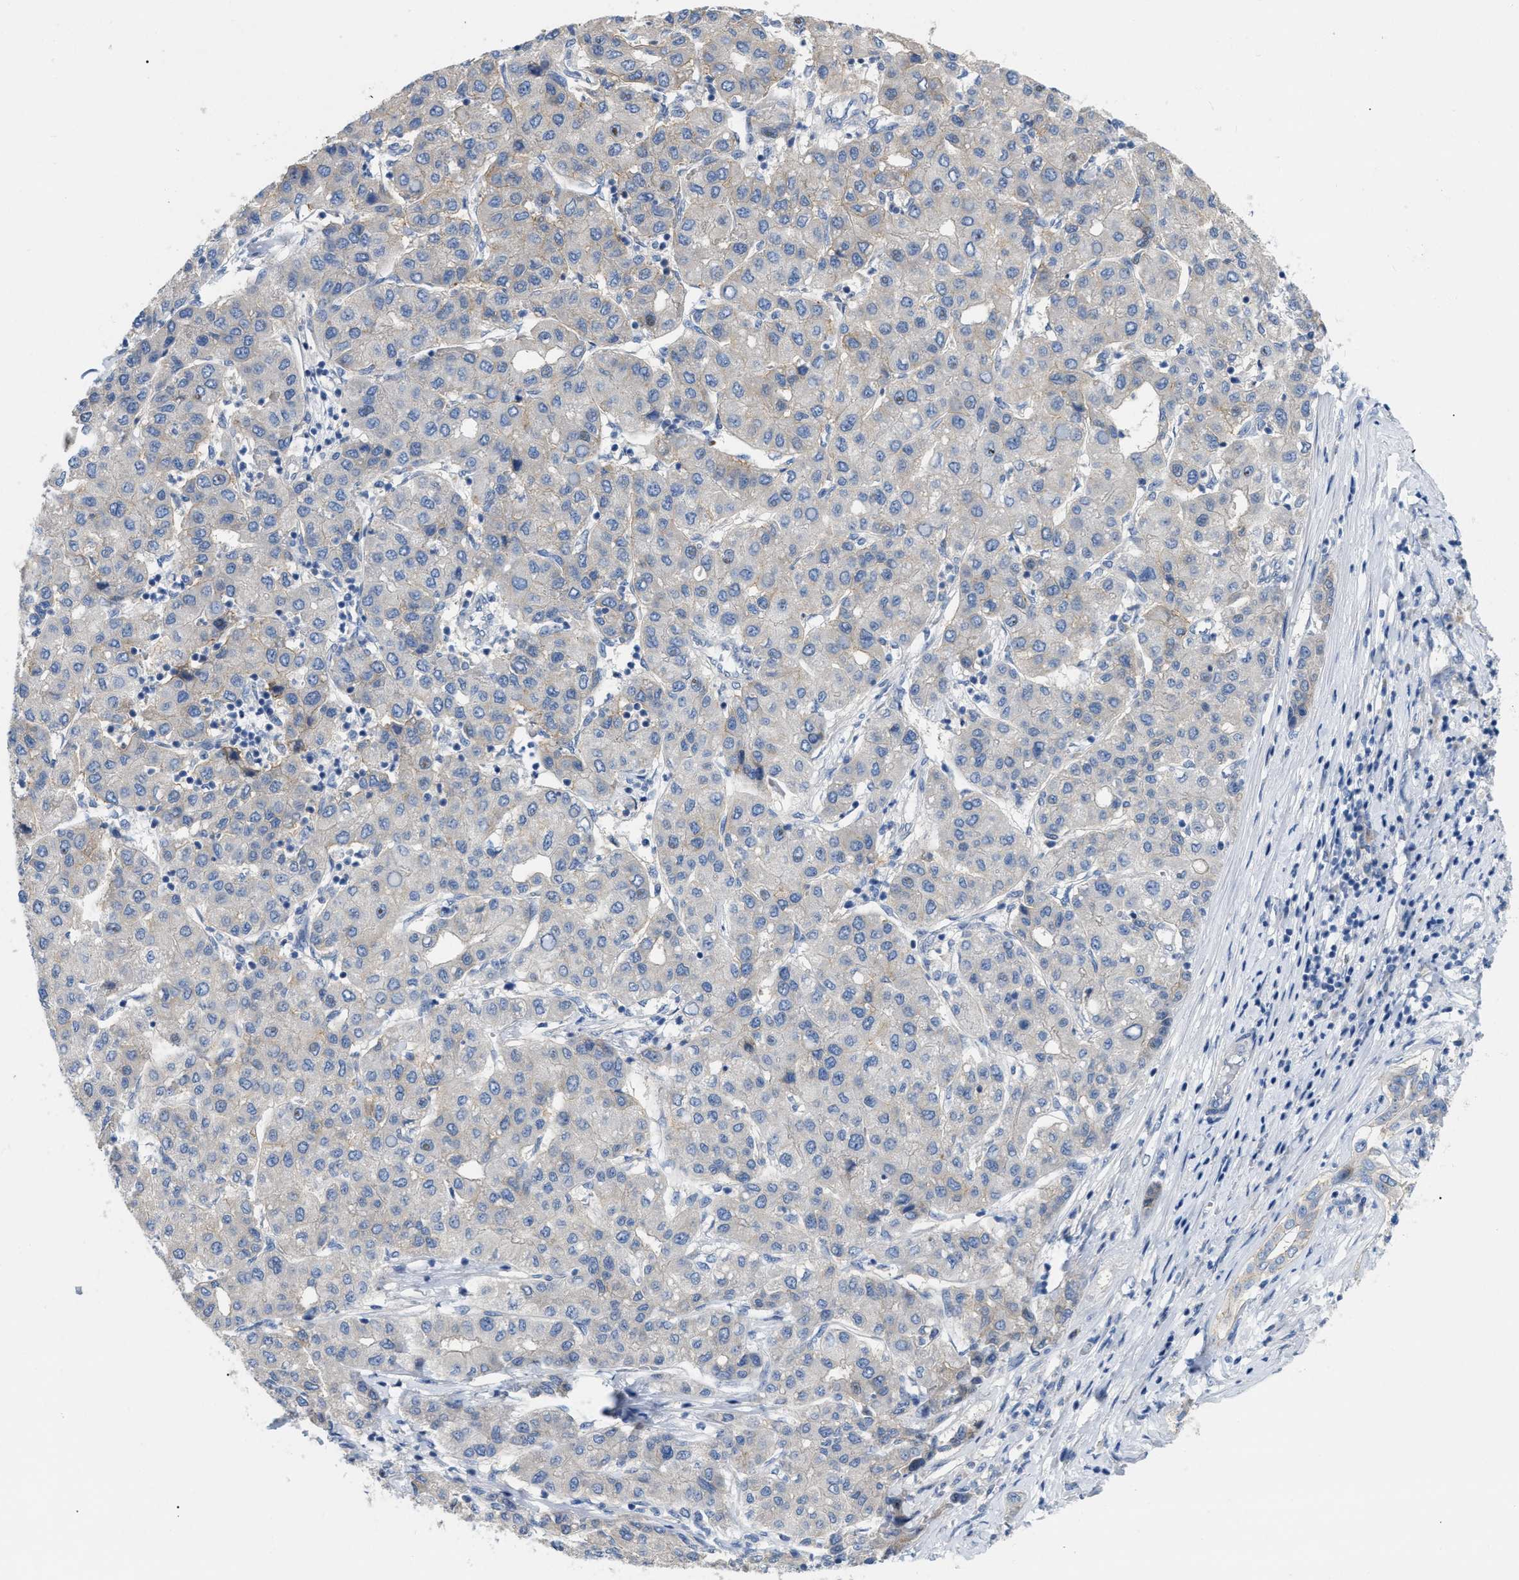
{"staining": {"intensity": "negative", "quantity": "none", "location": "none"}, "tissue": "liver cancer", "cell_type": "Tumor cells", "image_type": "cancer", "snomed": [{"axis": "morphology", "description": "Carcinoma, Hepatocellular, NOS"}, {"axis": "topography", "description": "Liver"}], "caption": "Liver cancer stained for a protein using immunohistochemistry (IHC) reveals no expression tumor cells.", "gene": "DHX58", "patient": {"sex": "male", "age": 65}}